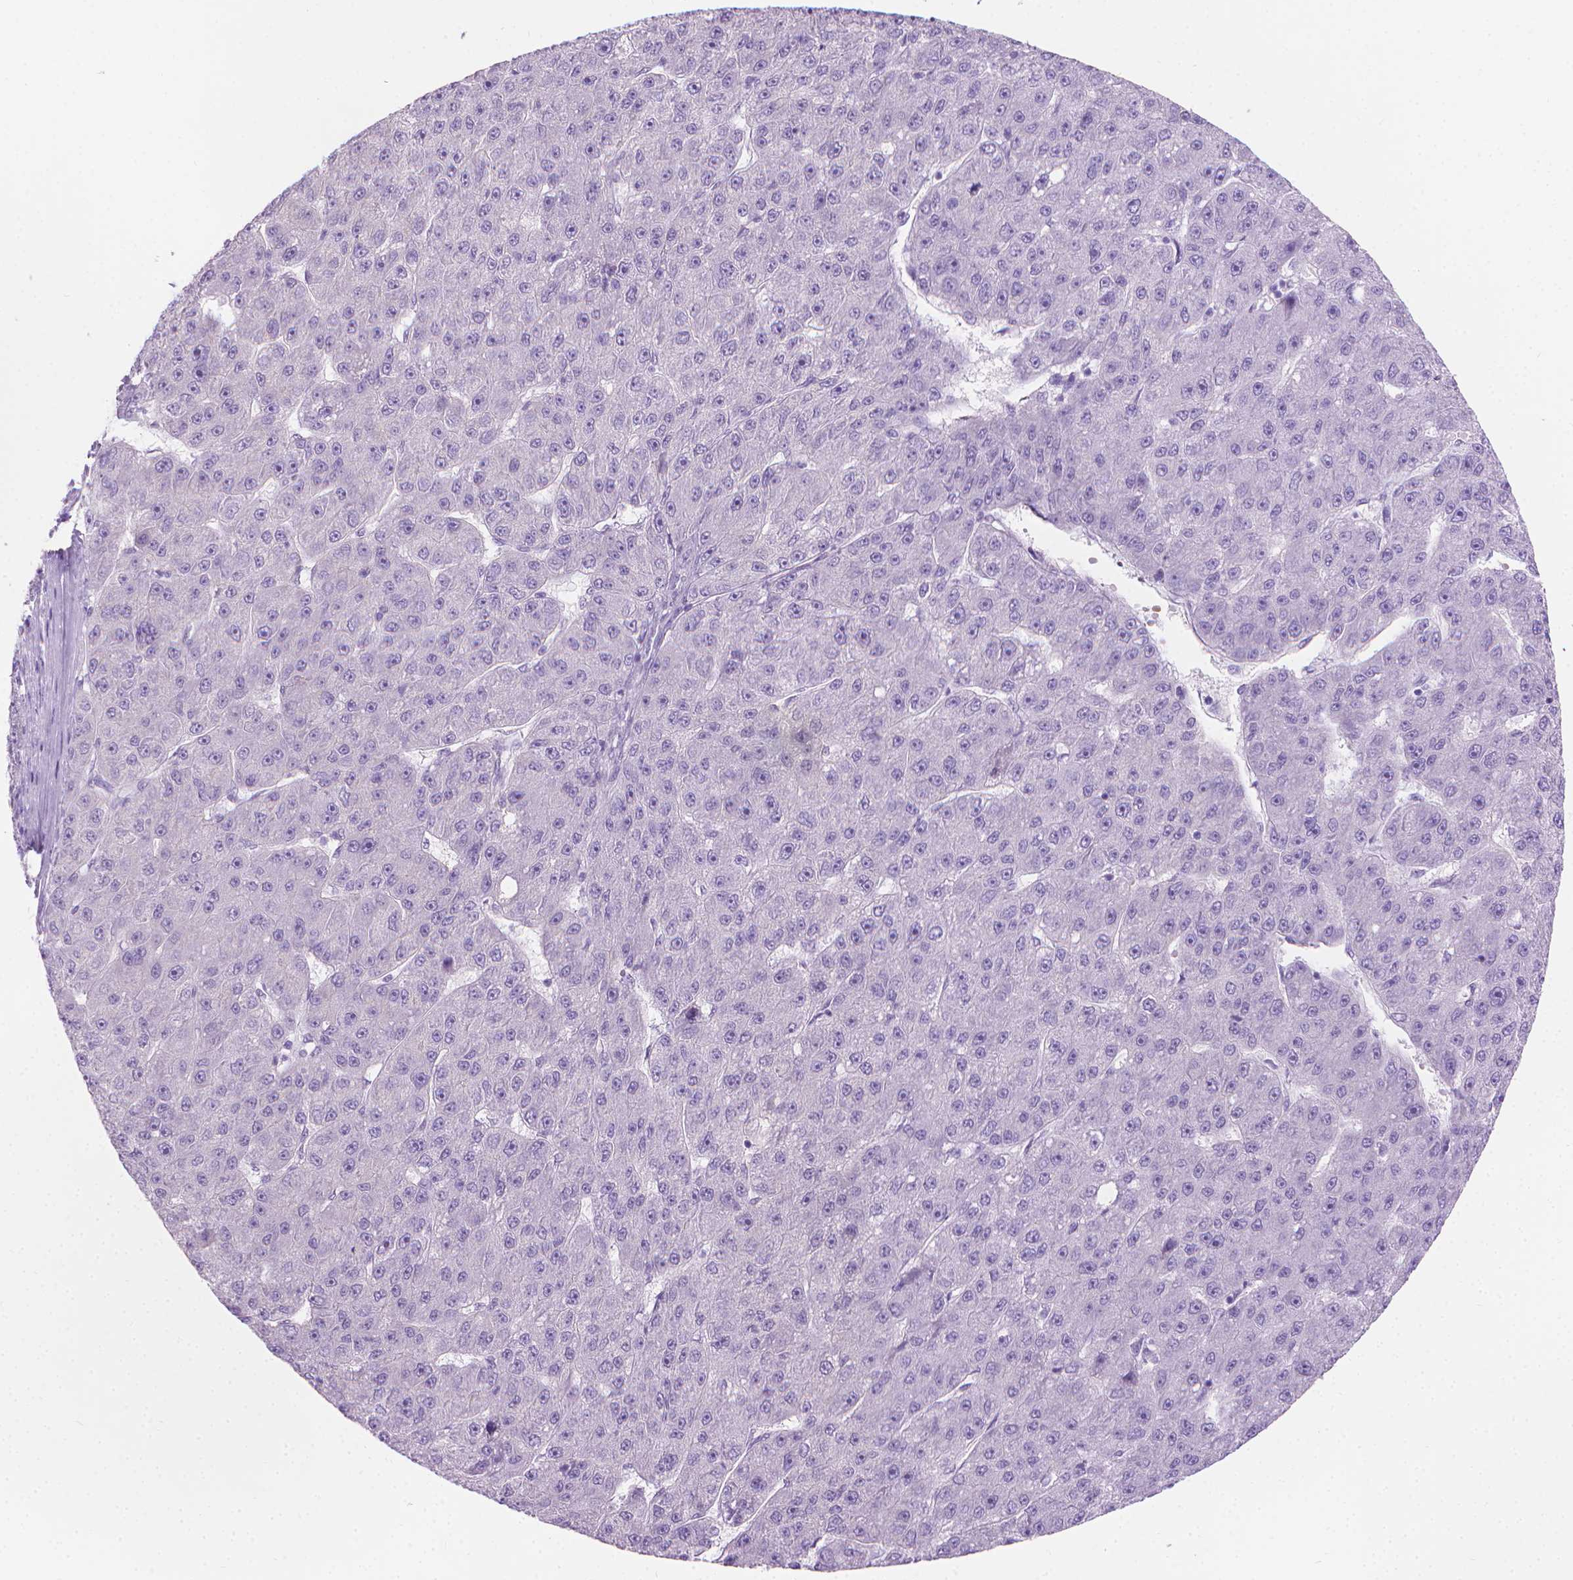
{"staining": {"intensity": "negative", "quantity": "none", "location": "none"}, "tissue": "liver cancer", "cell_type": "Tumor cells", "image_type": "cancer", "snomed": [{"axis": "morphology", "description": "Carcinoma, Hepatocellular, NOS"}, {"axis": "topography", "description": "Liver"}], "caption": "There is no significant positivity in tumor cells of liver cancer.", "gene": "CFAP52", "patient": {"sex": "male", "age": 67}}